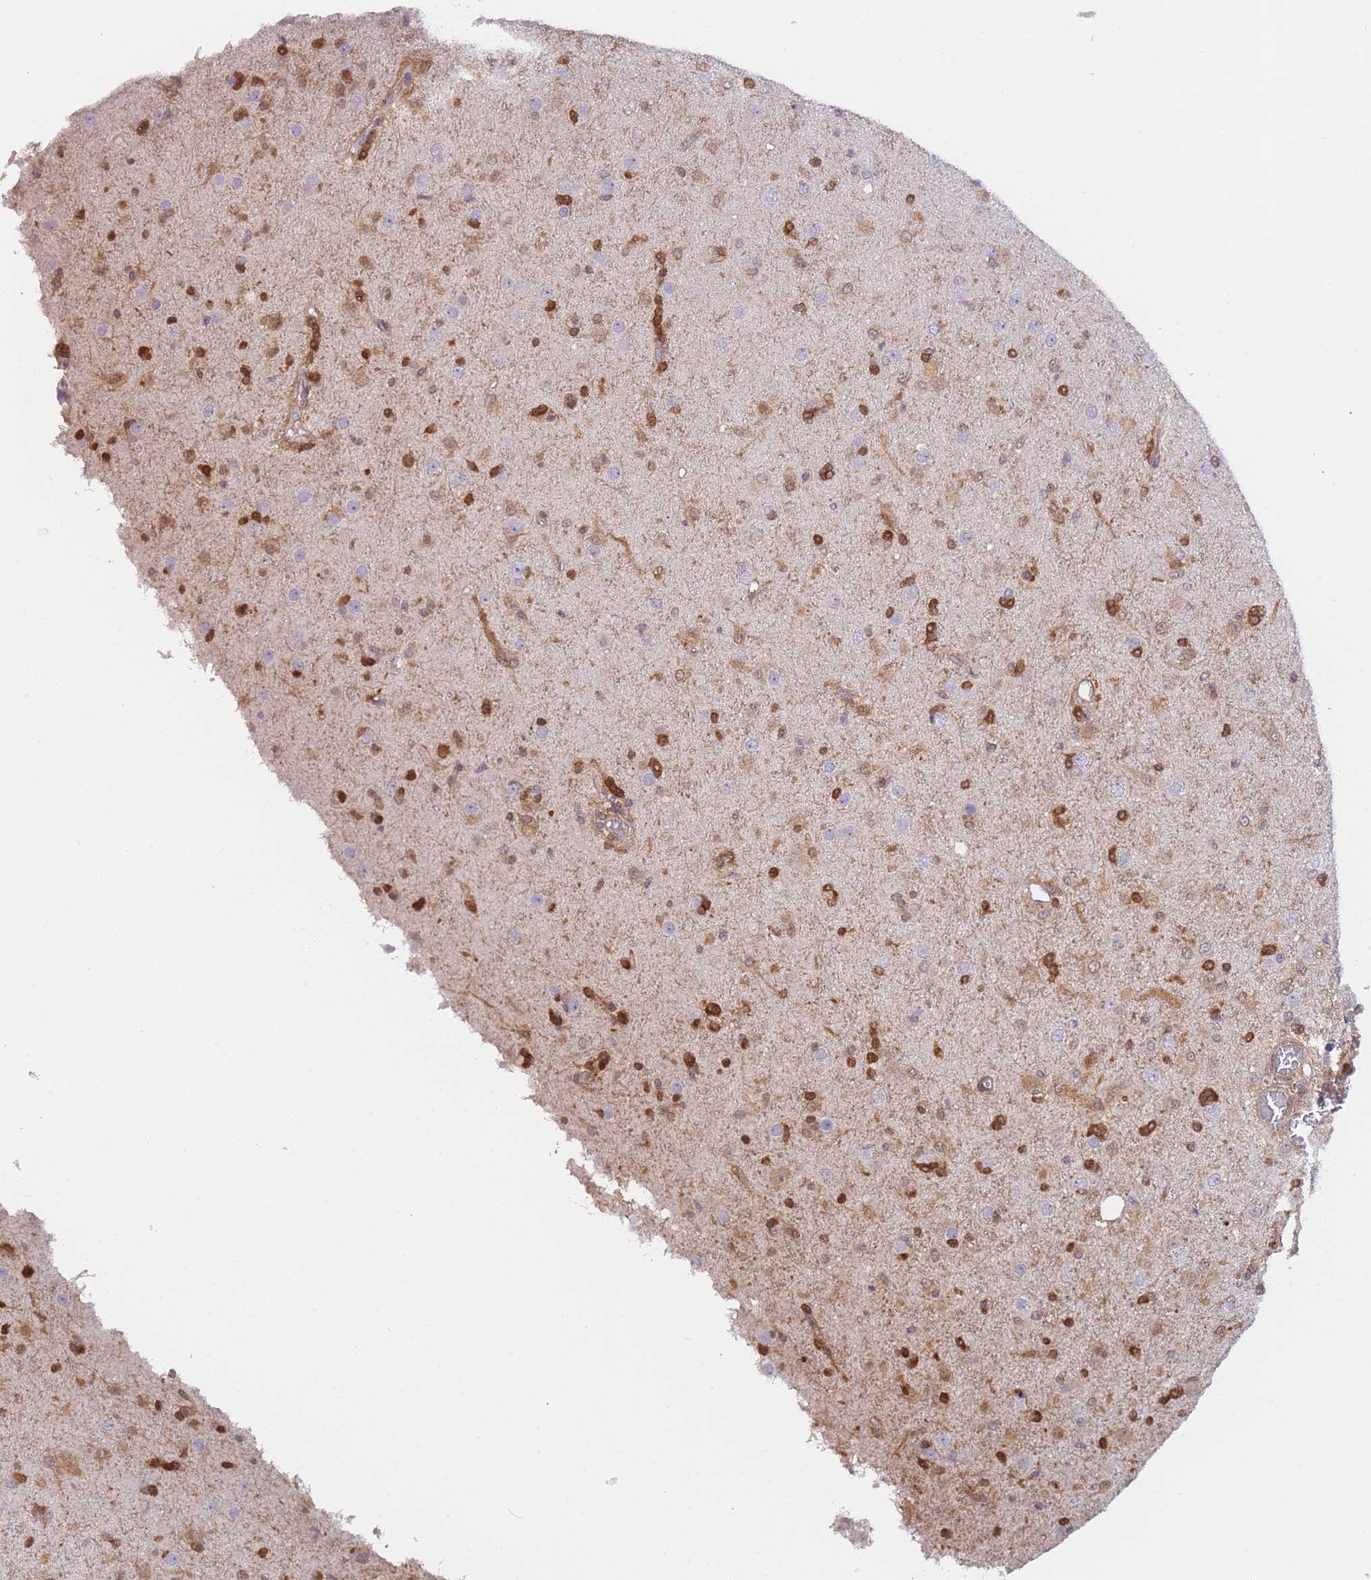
{"staining": {"intensity": "moderate", "quantity": "<25%", "location": "cytoplasmic/membranous,nuclear"}, "tissue": "glioma", "cell_type": "Tumor cells", "image_type": "cancer", "snomed": [{"axis": "morphology", "description": "Glioma, malignant, Low grade"}, {"axis": "topography", "description": "Brain"}], "caption": "High-power microscopy captured an immunohistochemistry (IHC) photomicrograph of glioma, revealing moderate cytoplasmic/membranous and nuclear expression in about <25% of tumor cells.", "gene": "MRI1", "patient": {"sex": "male", "age": 65}}